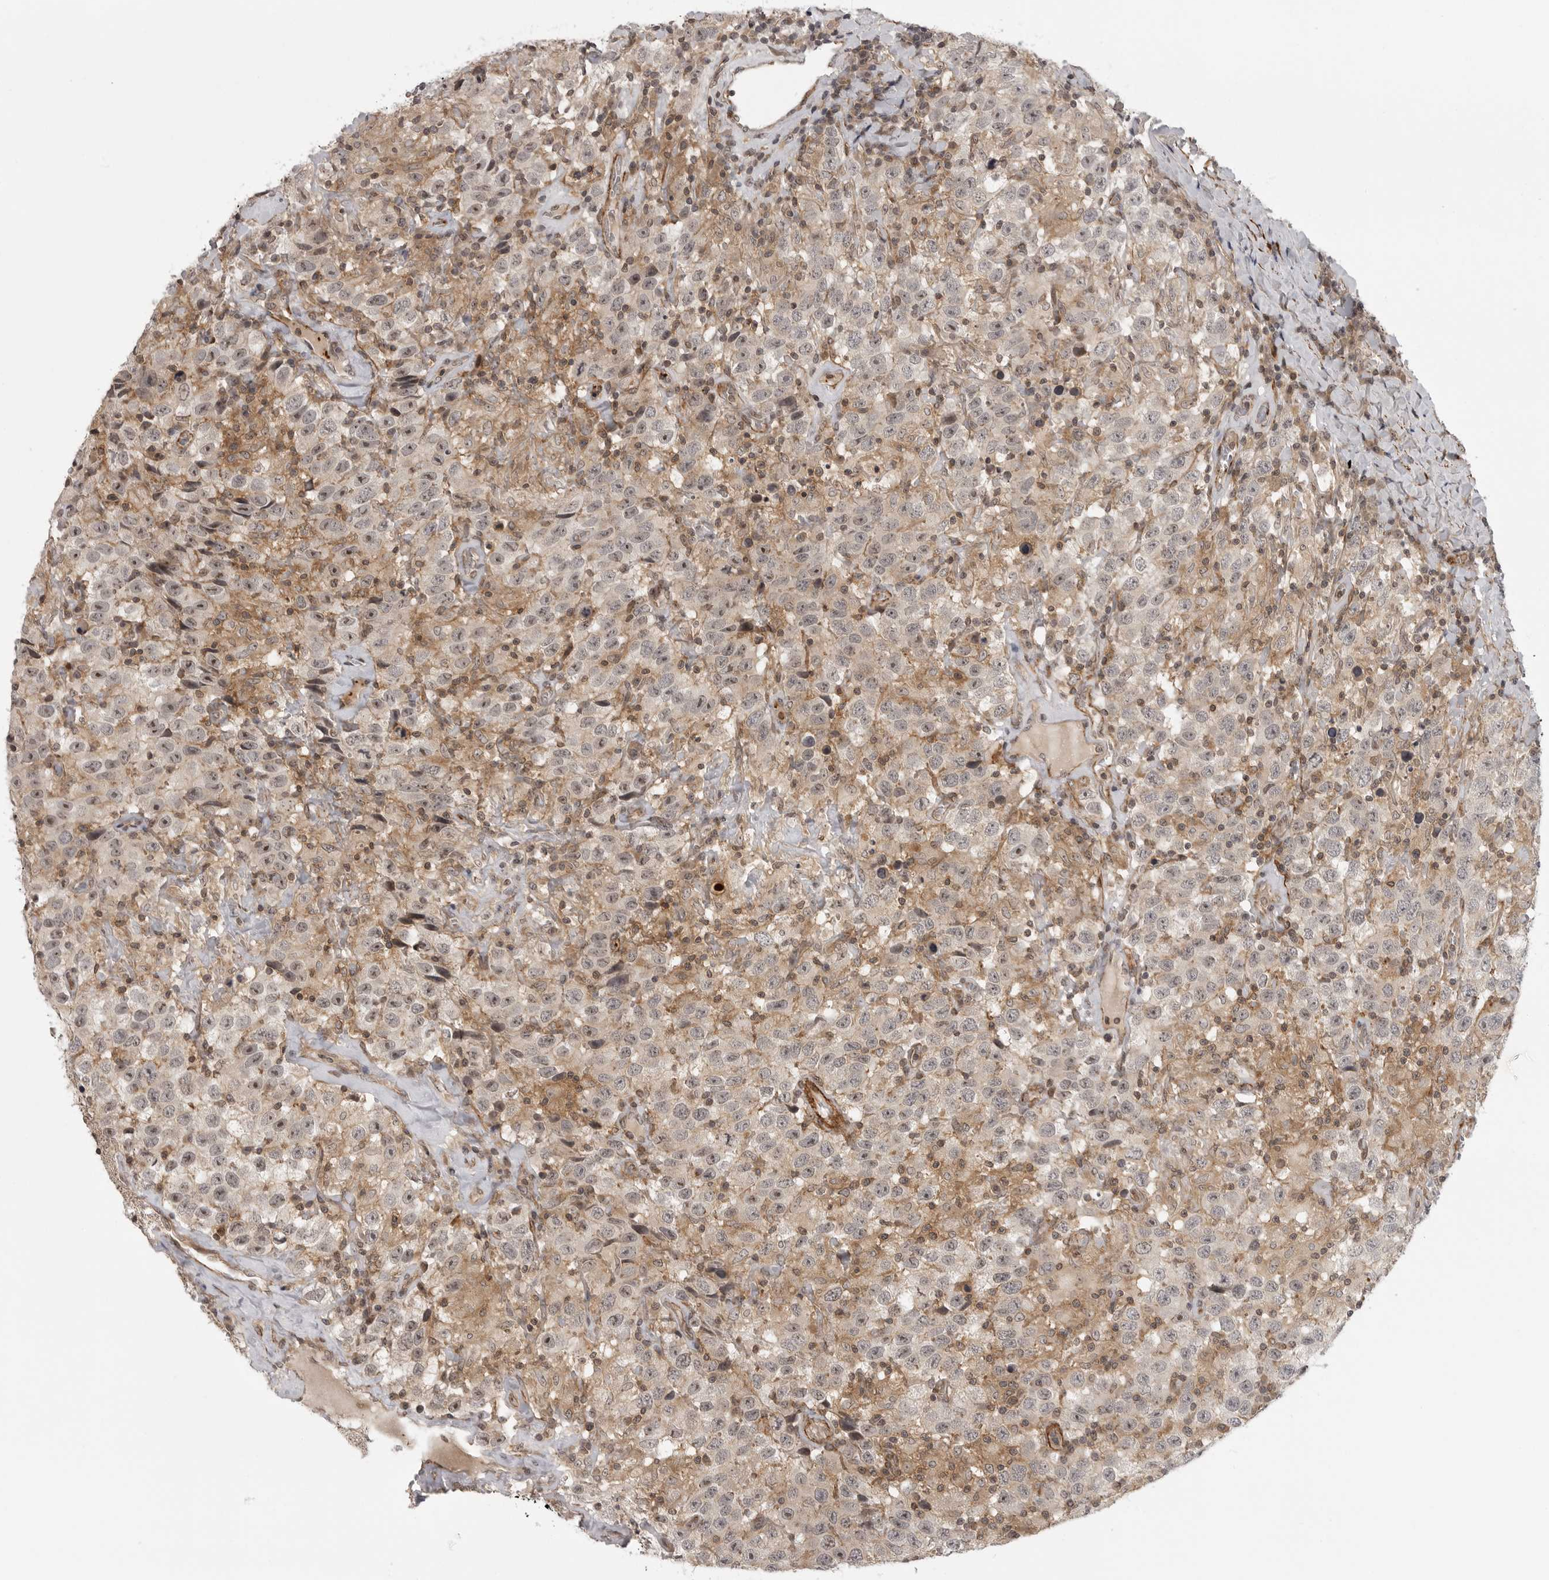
{"staining": {"intensity": "moderate", "quantity": "<25%", "location": "nuclear"}, "tissue": "testis cancer", "cell_type": "Tumor cells", "image_type": "cancer", "snomed": [{"axis": "morphology", "description": "Seminoma, NOS"}, {"axis": "topography", "description": "Testis"}], "caption": "Tumor cells demonstrate low levels of moderate nuclear positivity in approximately <25% of cells in testis seminoma.", "gene": "TUT4", "patient": {"sex": "male", "age": 41}}